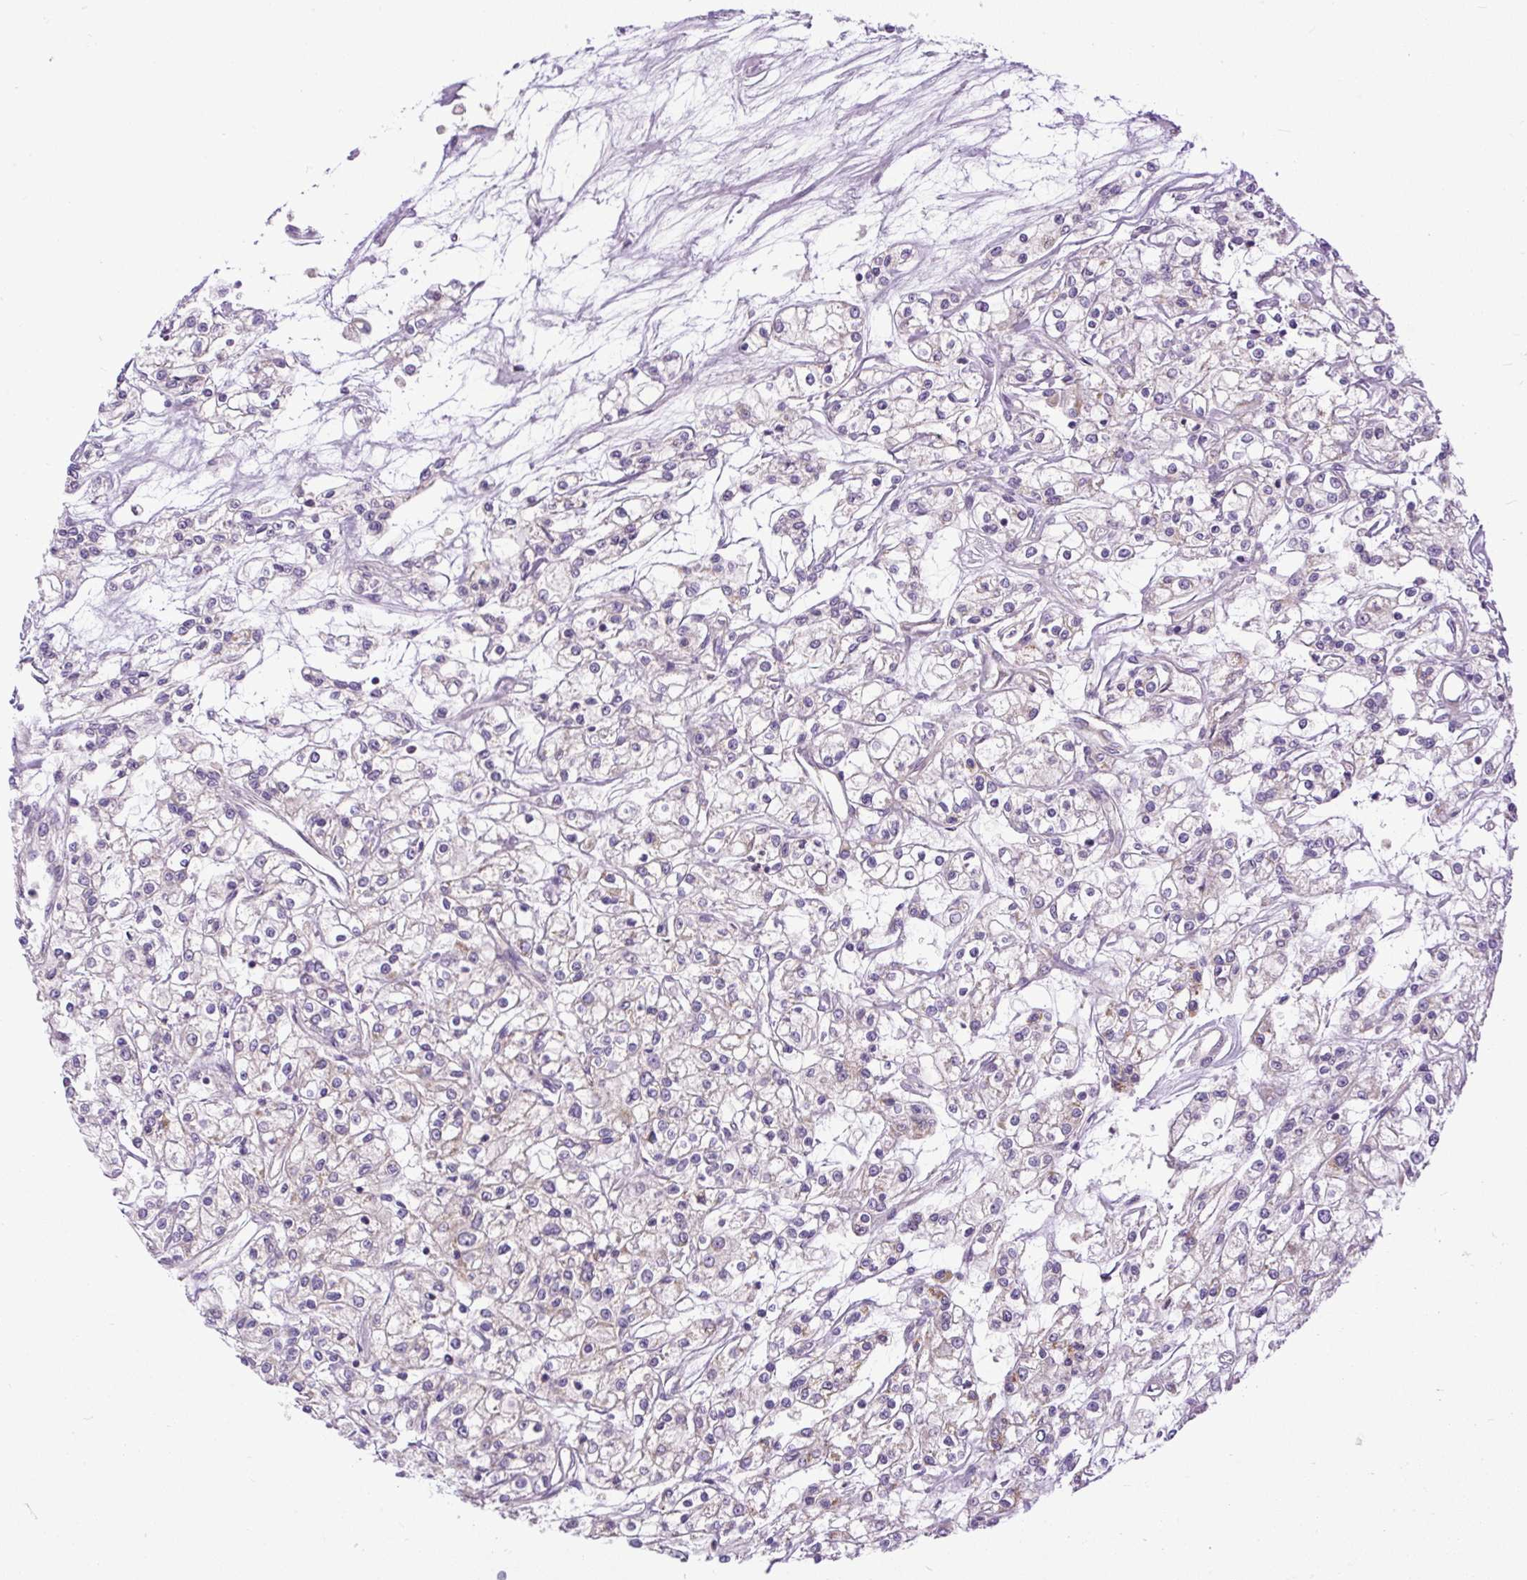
{"staining": {"intensity": "negative", "quantity": "none", "location": "none"}, "tissue": "renal cancer", "cell_type": "Tumor cells", "image_type": "cancer", "snomed": [{"axis": "morphology", "description": "Adenocarcinoma, NOS"}, {"axis": "topography", "description": "Kidney"}], "caption": "Tumor cells are negative for brown protein staining in renal cancer (adenocarcinoma).", "gene": "TM2D3", "patient": {"sex": "female", "age": 59}}